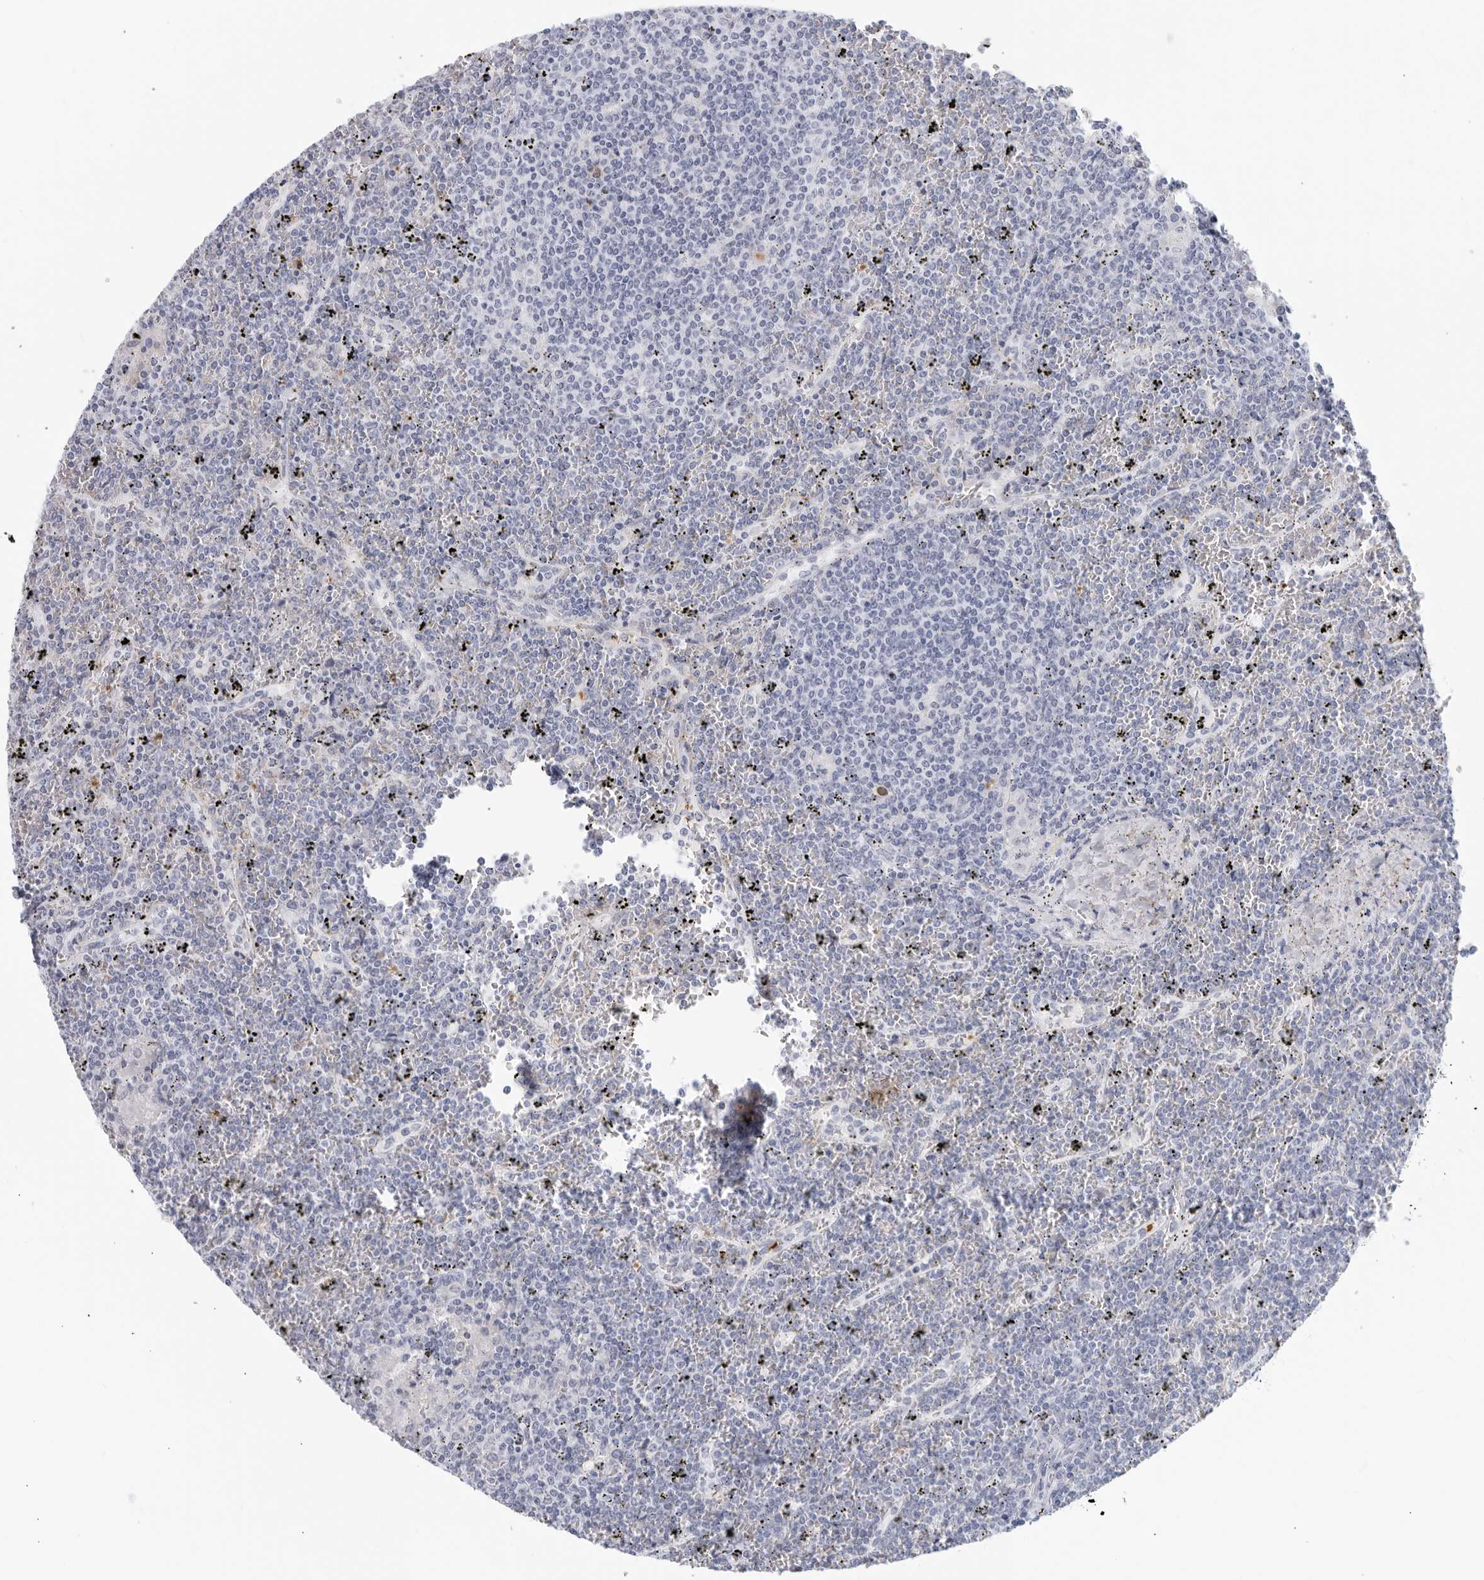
{"staining": {"intensity": "negative", "quantity": "none", "location": "none"}, "tissue": "lymphoma", "cell_type": "Tumor cells", "image_type": "cancer", "snomed": [{"axis": "morphology", "description": "Malignant lymphoma, non-Hodgkin's type, Low grade"}, {"axis": "topography", "description": "Spleen"}], "caption": "A histopathology image of human lymphoma is negative for staining in tumor cells.", "gene": "FGG", "patient": {"sex": "female", "age": 19}}